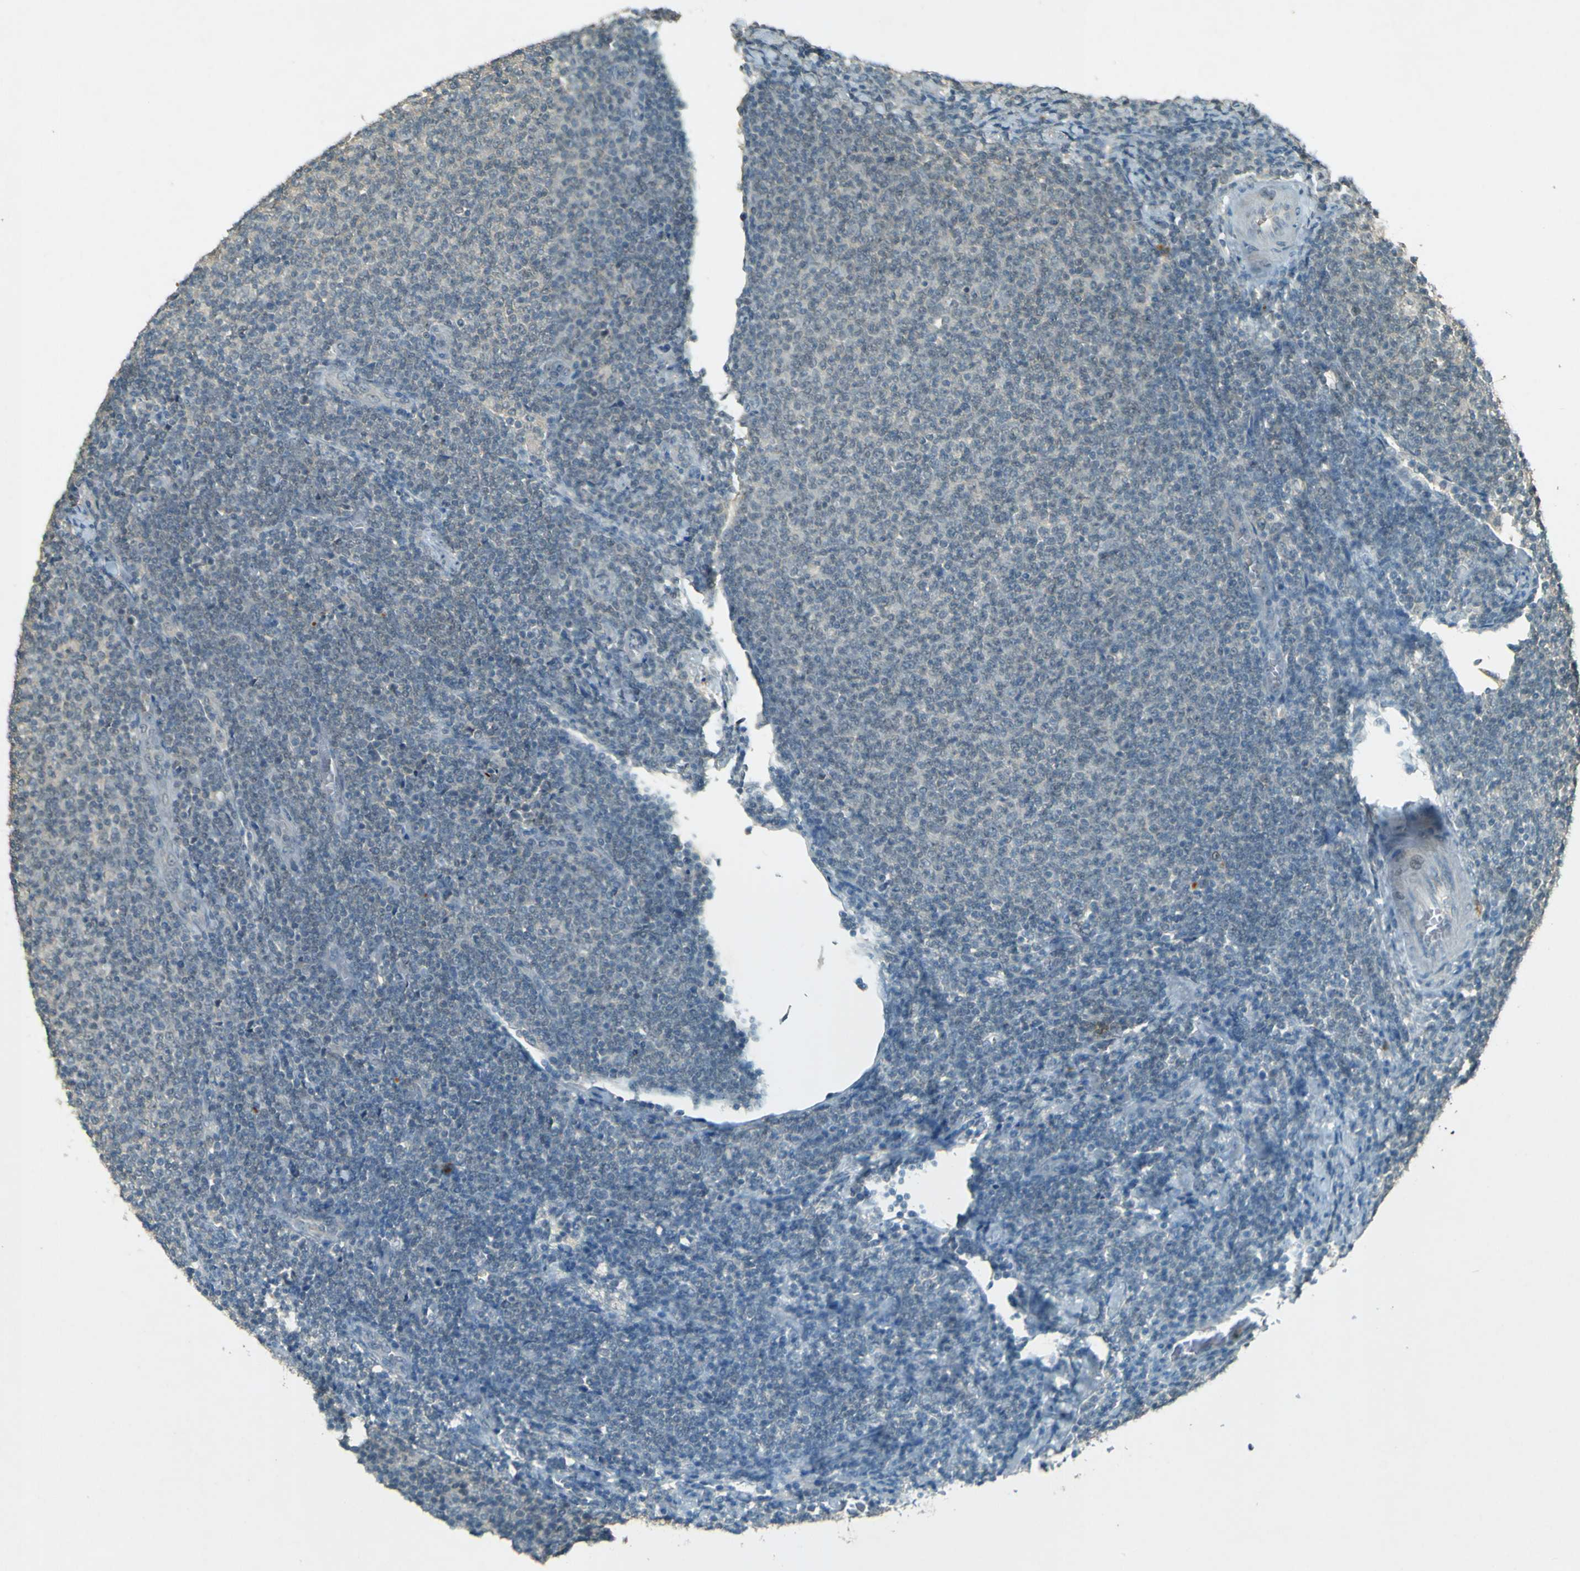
{"staining": {"intensity": "negative", "quantity": "none", "location": "none"}, "tissue": "lymphoma", "cell_type": "Tumor cells", "image_type": "cancer", "snomed": [{"axis": "morphology", "description": "Malignant lymphoma, non-Hodgkin's type, Low grade"}, {"axis": "topography", "description": "Lymph node"}], "caption": "Immunohistochemistry of lymphoma exhibits no positivity in tumor cells.", "gene": "MPDZ", "patient": {"sex": "male", "age": 66}}